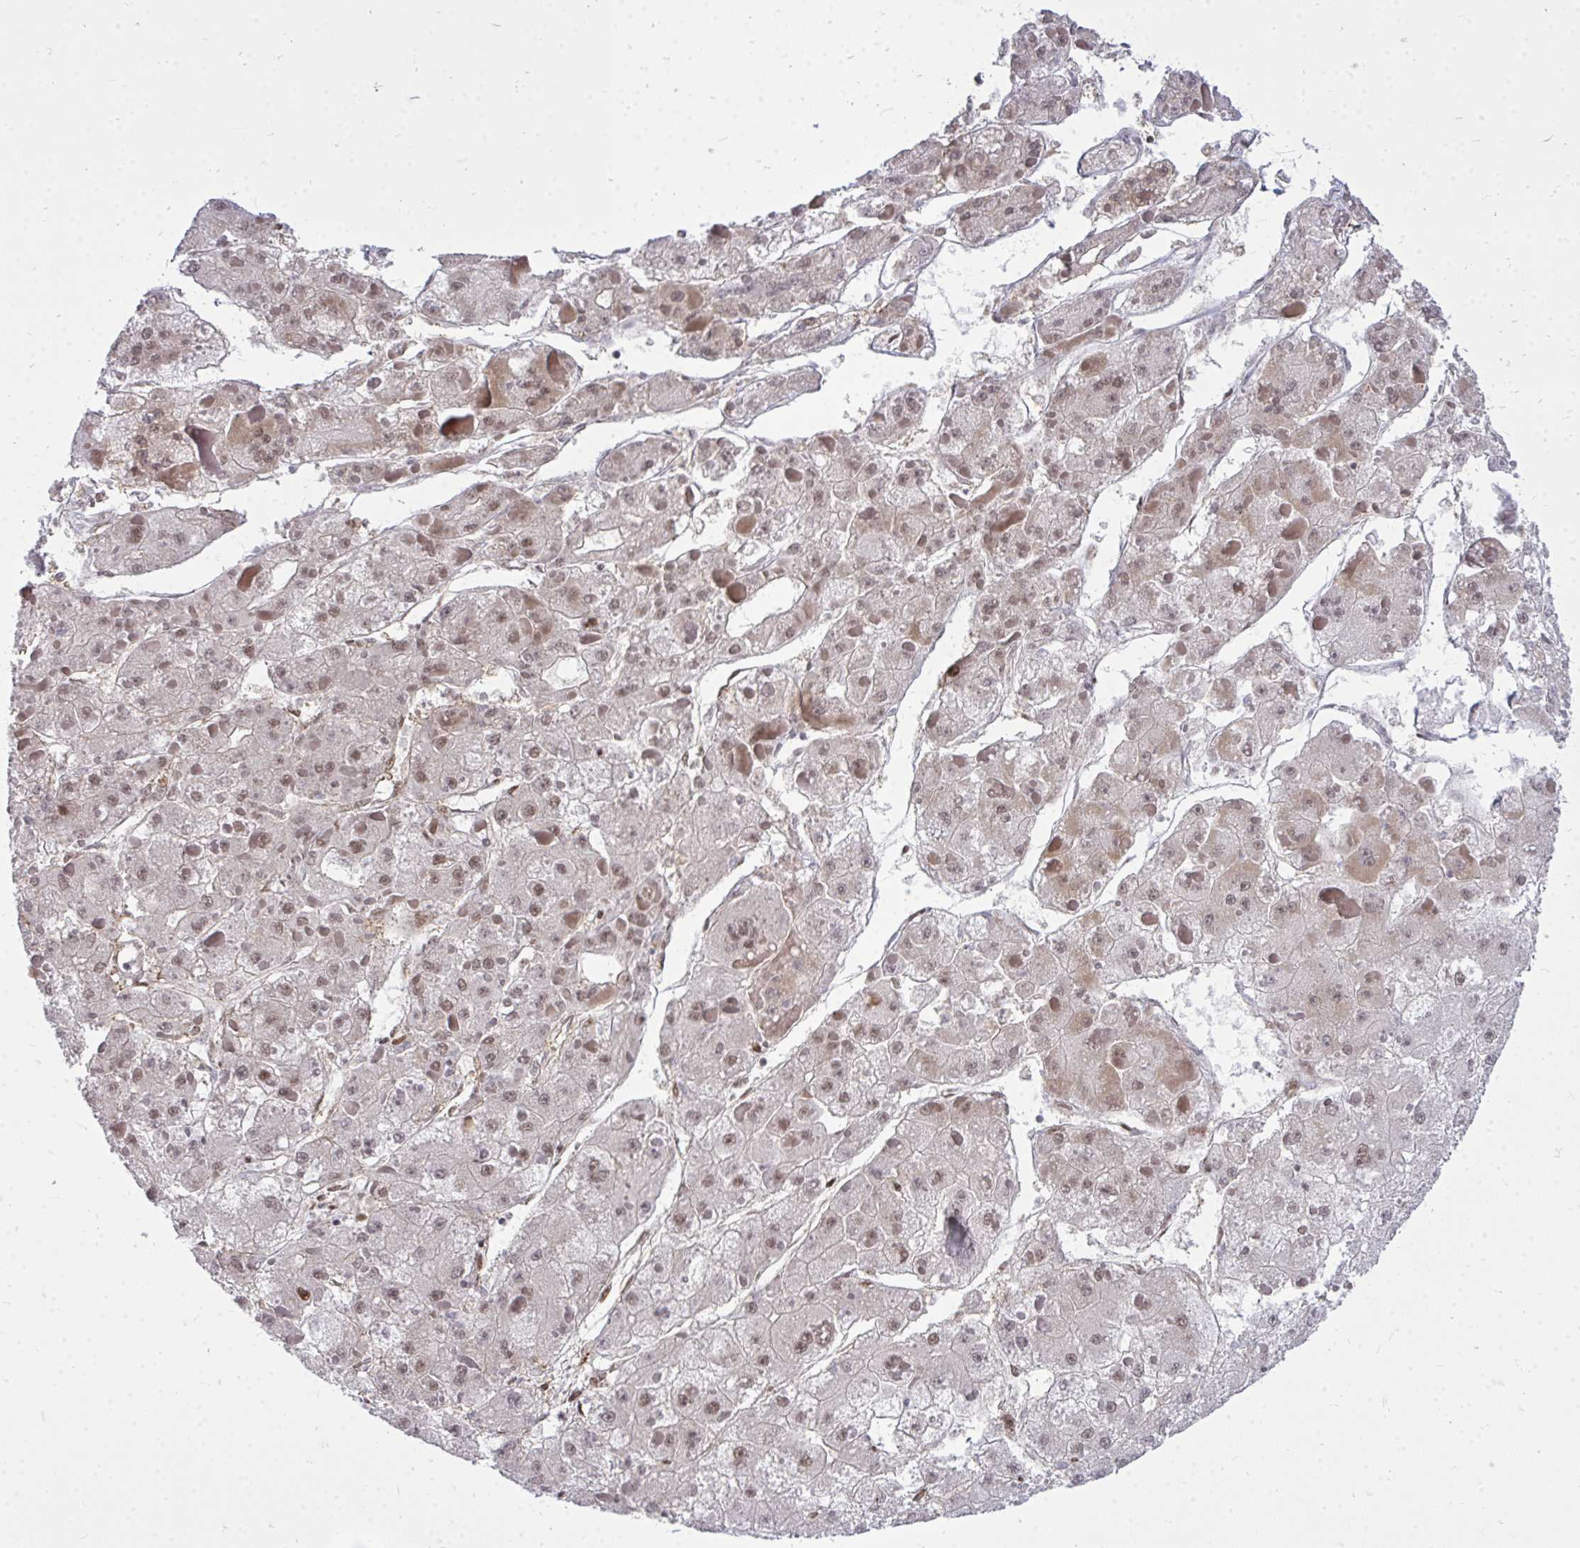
{"staining": {"intensity": "moderate", "quantity": "25%-75%", "location": "nuclear"}, "tissue": "liver cancer", "cell_type": "Tumor cells", "image_type": "cancer", "snomed": [{"axis": "morphology", "description": "Carcinoma, Hepatocellular, NOS"}, {"axis": "topography", "description": "Liver"}], "caption": "DAB immunohistochemical staining of hepatocellular carcinoma (liver) shows moderate nuclear protein staining in about 25%-75% of tumor cells.", "gene": "TBL1Y", "patient": {"sex": "female", "age": 73}}